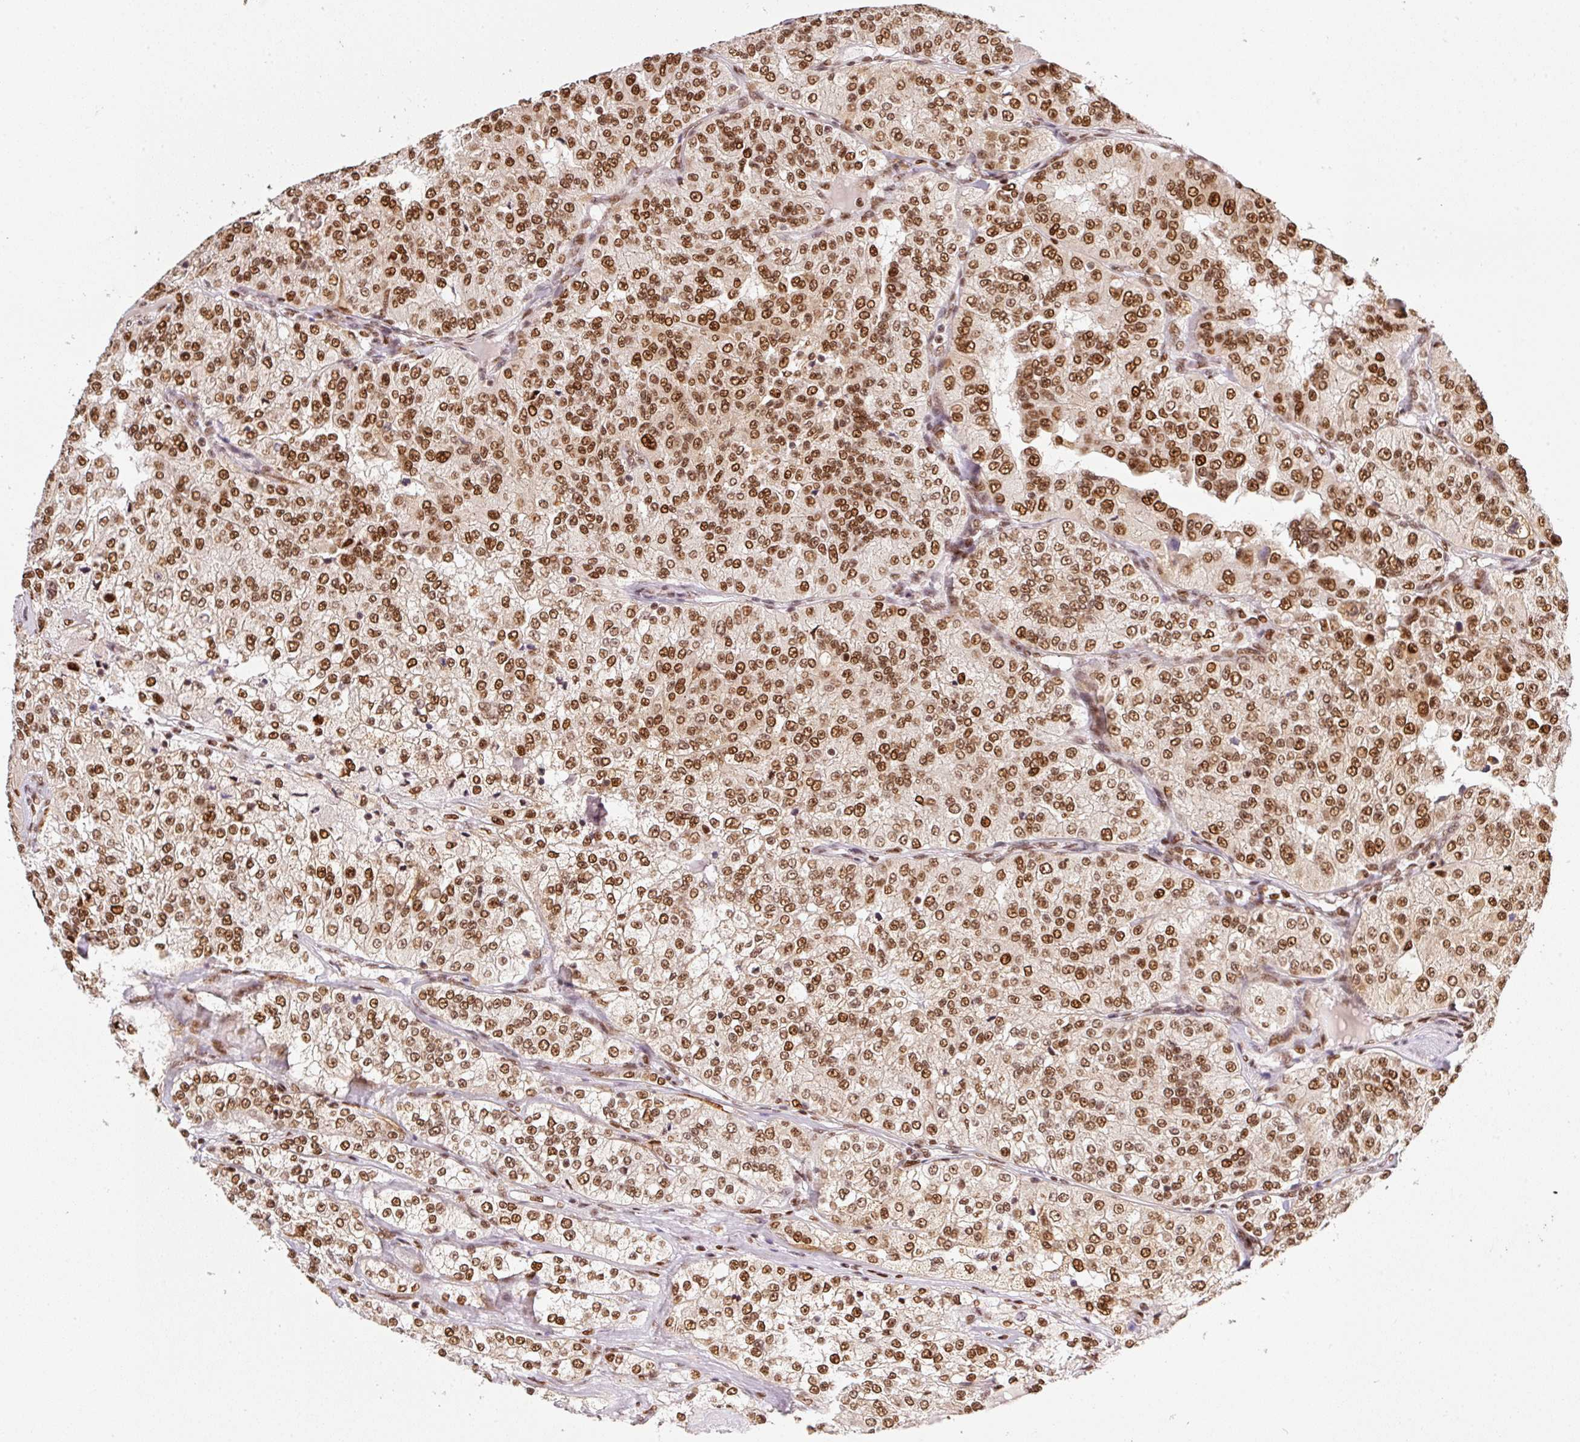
{"staining": {"intensity": "strong", "quantity": ">75%", "location": "nuclear"}, "tissue": "renal cancer", "cell_type": "Tumor cells", "image_type": "cancer", "snomed": [{"axis": "morphology", "description": "Adenocarcinoma, NOS"}, {"axis": "topography", "description": "Kidney"}], "caption": "Tumor cells reveal strong nuclear expression in about >75% of cells in renal cancer.", "gene": "GPR139", "patient": {"sex": "female", "age": 63}}